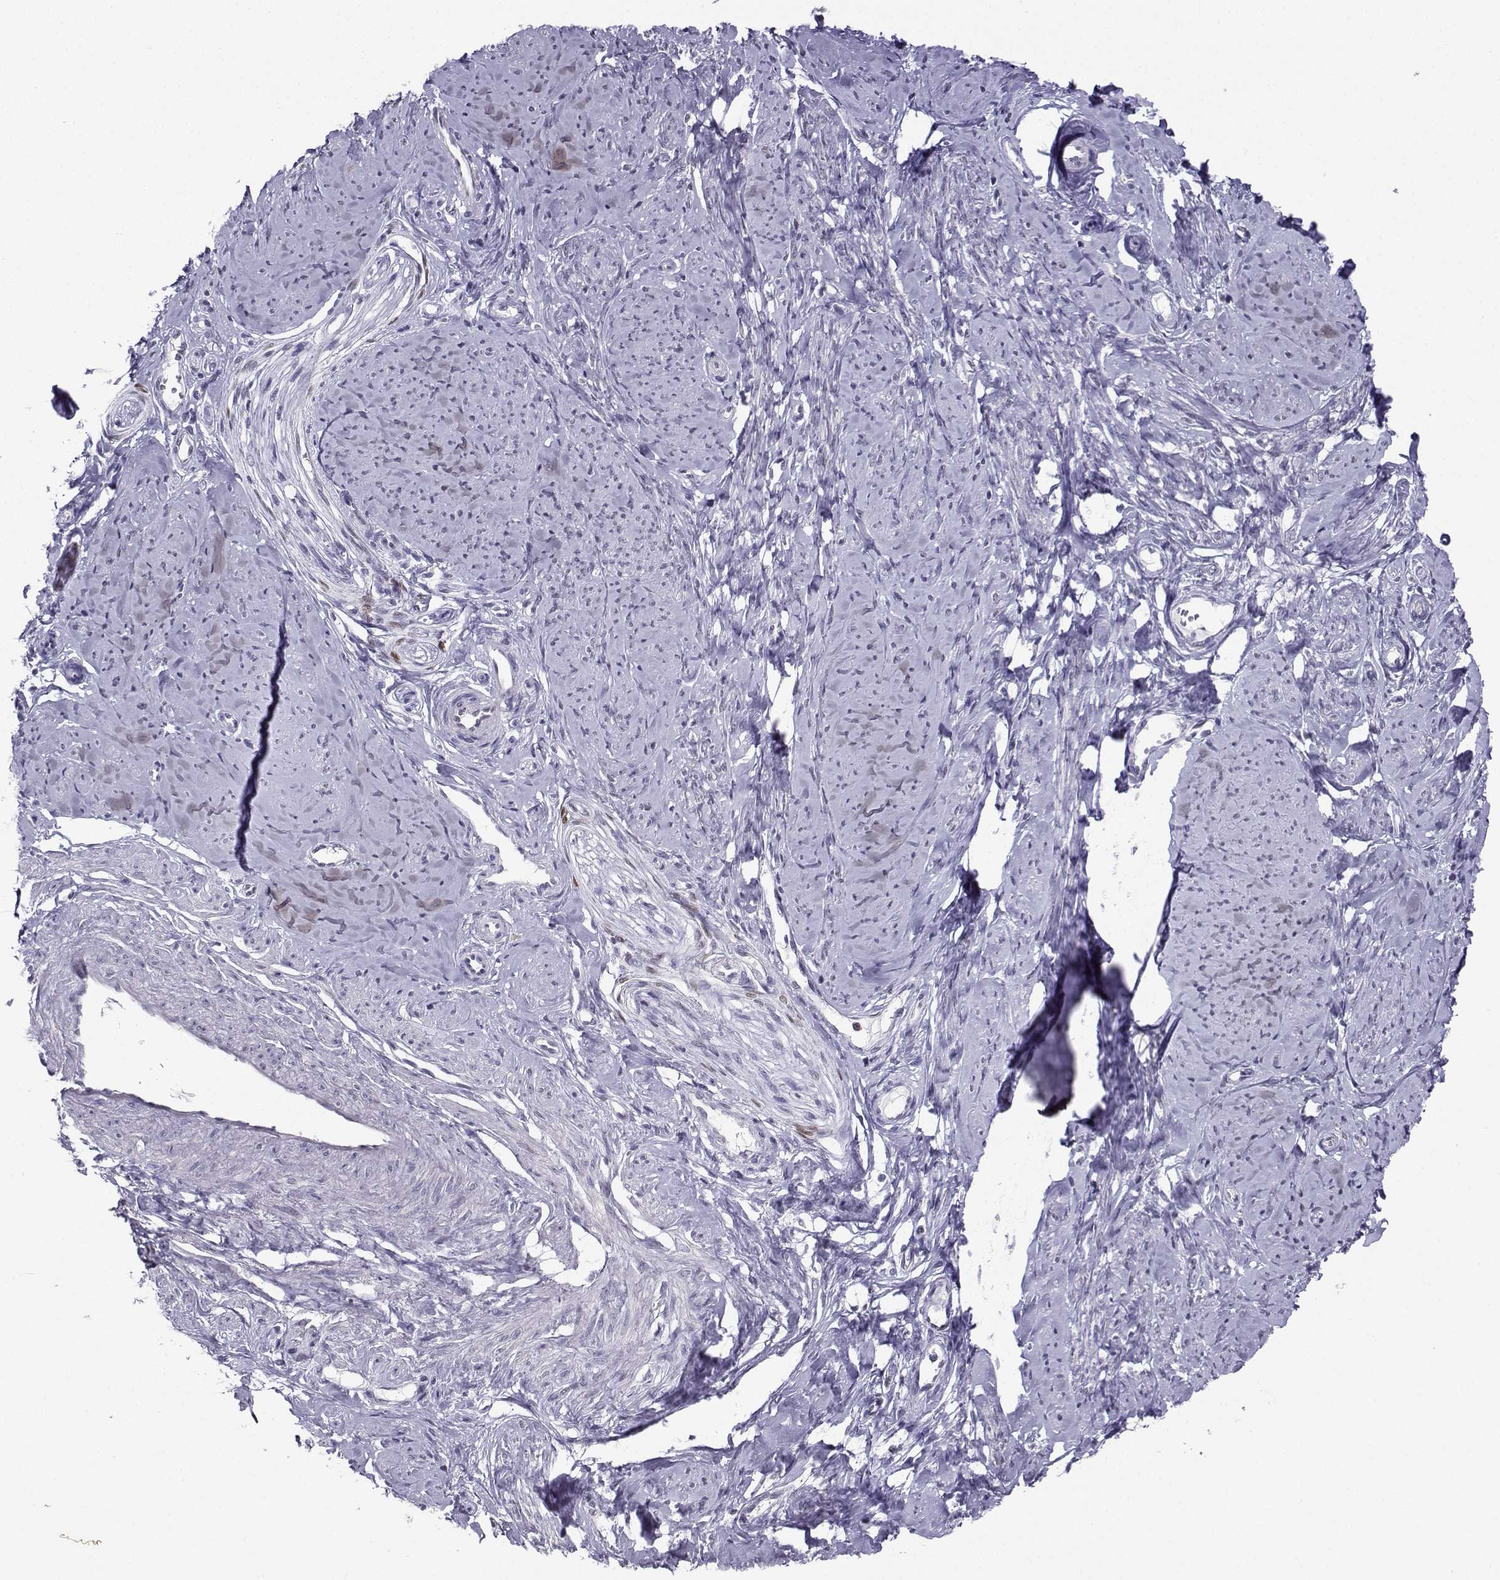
{"staining": {"intensity": "weak", "quantity": "<25%", "location": "nuclear"}, "tissue": "smooth muscle", "cell_type": "Smooth muscle cells", "image_type": "normal", "snomed": [{"axis": "morphology", "description": "Normal tissue, NOS"}, {"axis": "topography", "description": "Smooth muscle"}], "caption": "DAB (3,3'-diaminobenzidine) immunohistochemical staining of benign smooth muscle exhibits no significant positivity in smooth muscle cells. The staining is performed using DAB brown chromogen with nuclei counter-stained in using hematoxylin.", "gene": "TEDC2", "patient": {"sex": "female", "age": 48}}